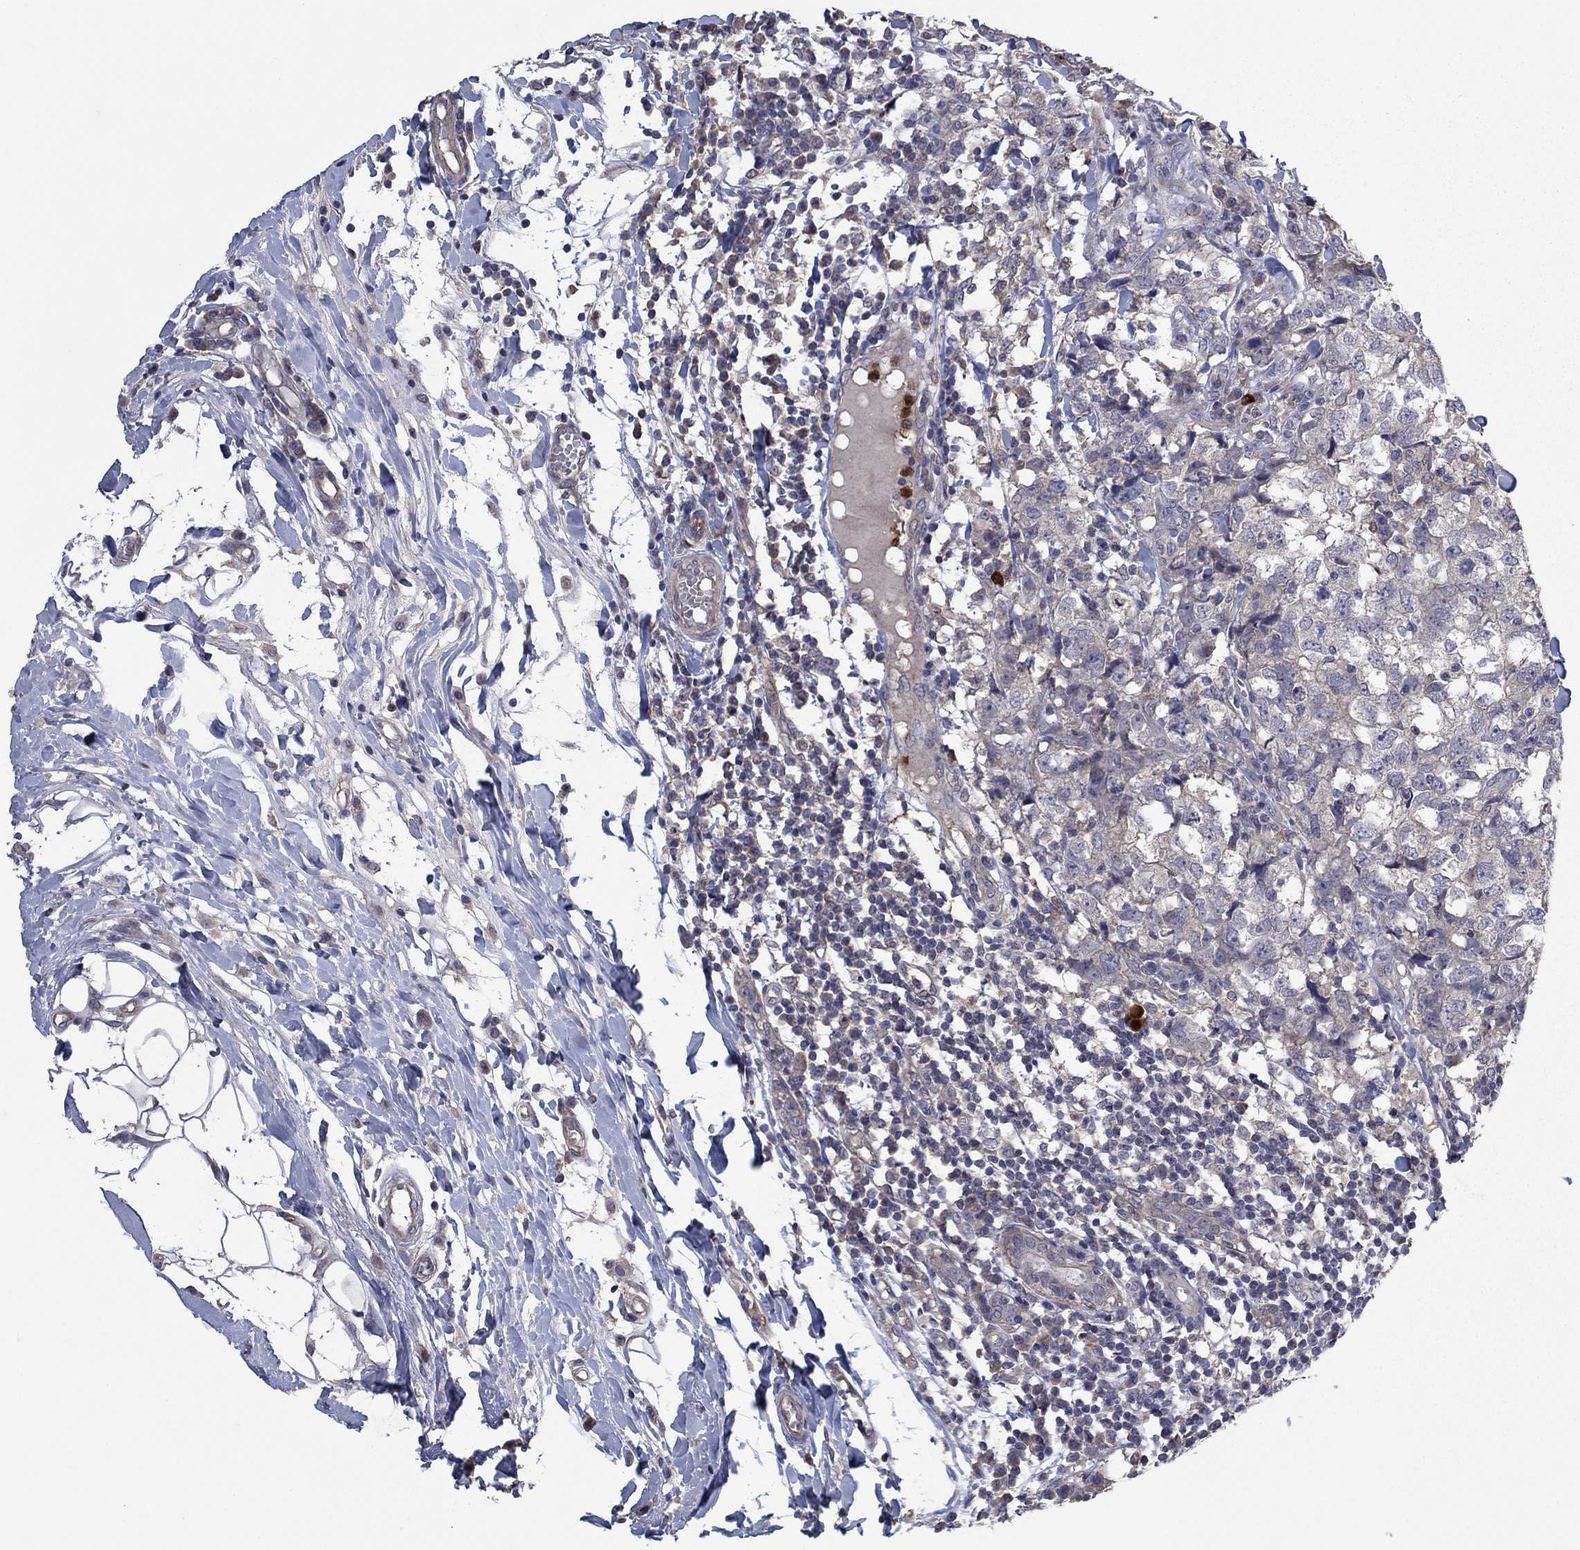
{"staining": {"intensity": "negative", "quantity": "none", "location": "none"}, "tissue": "breast cancer", "cell_type": "Tumor cells", "image_type": "cancer", "snomed": [{"axis": "morphology", "description": "Duct carcinoma"}, {"axis": "topography", "description": "Breast"}], "caption": "Breast cancer stained for a protein using immunohistochemistry reveals no expression tumor cells.", "gene": "MSRB1", "patient": {"sex": "female", "age": 30}}